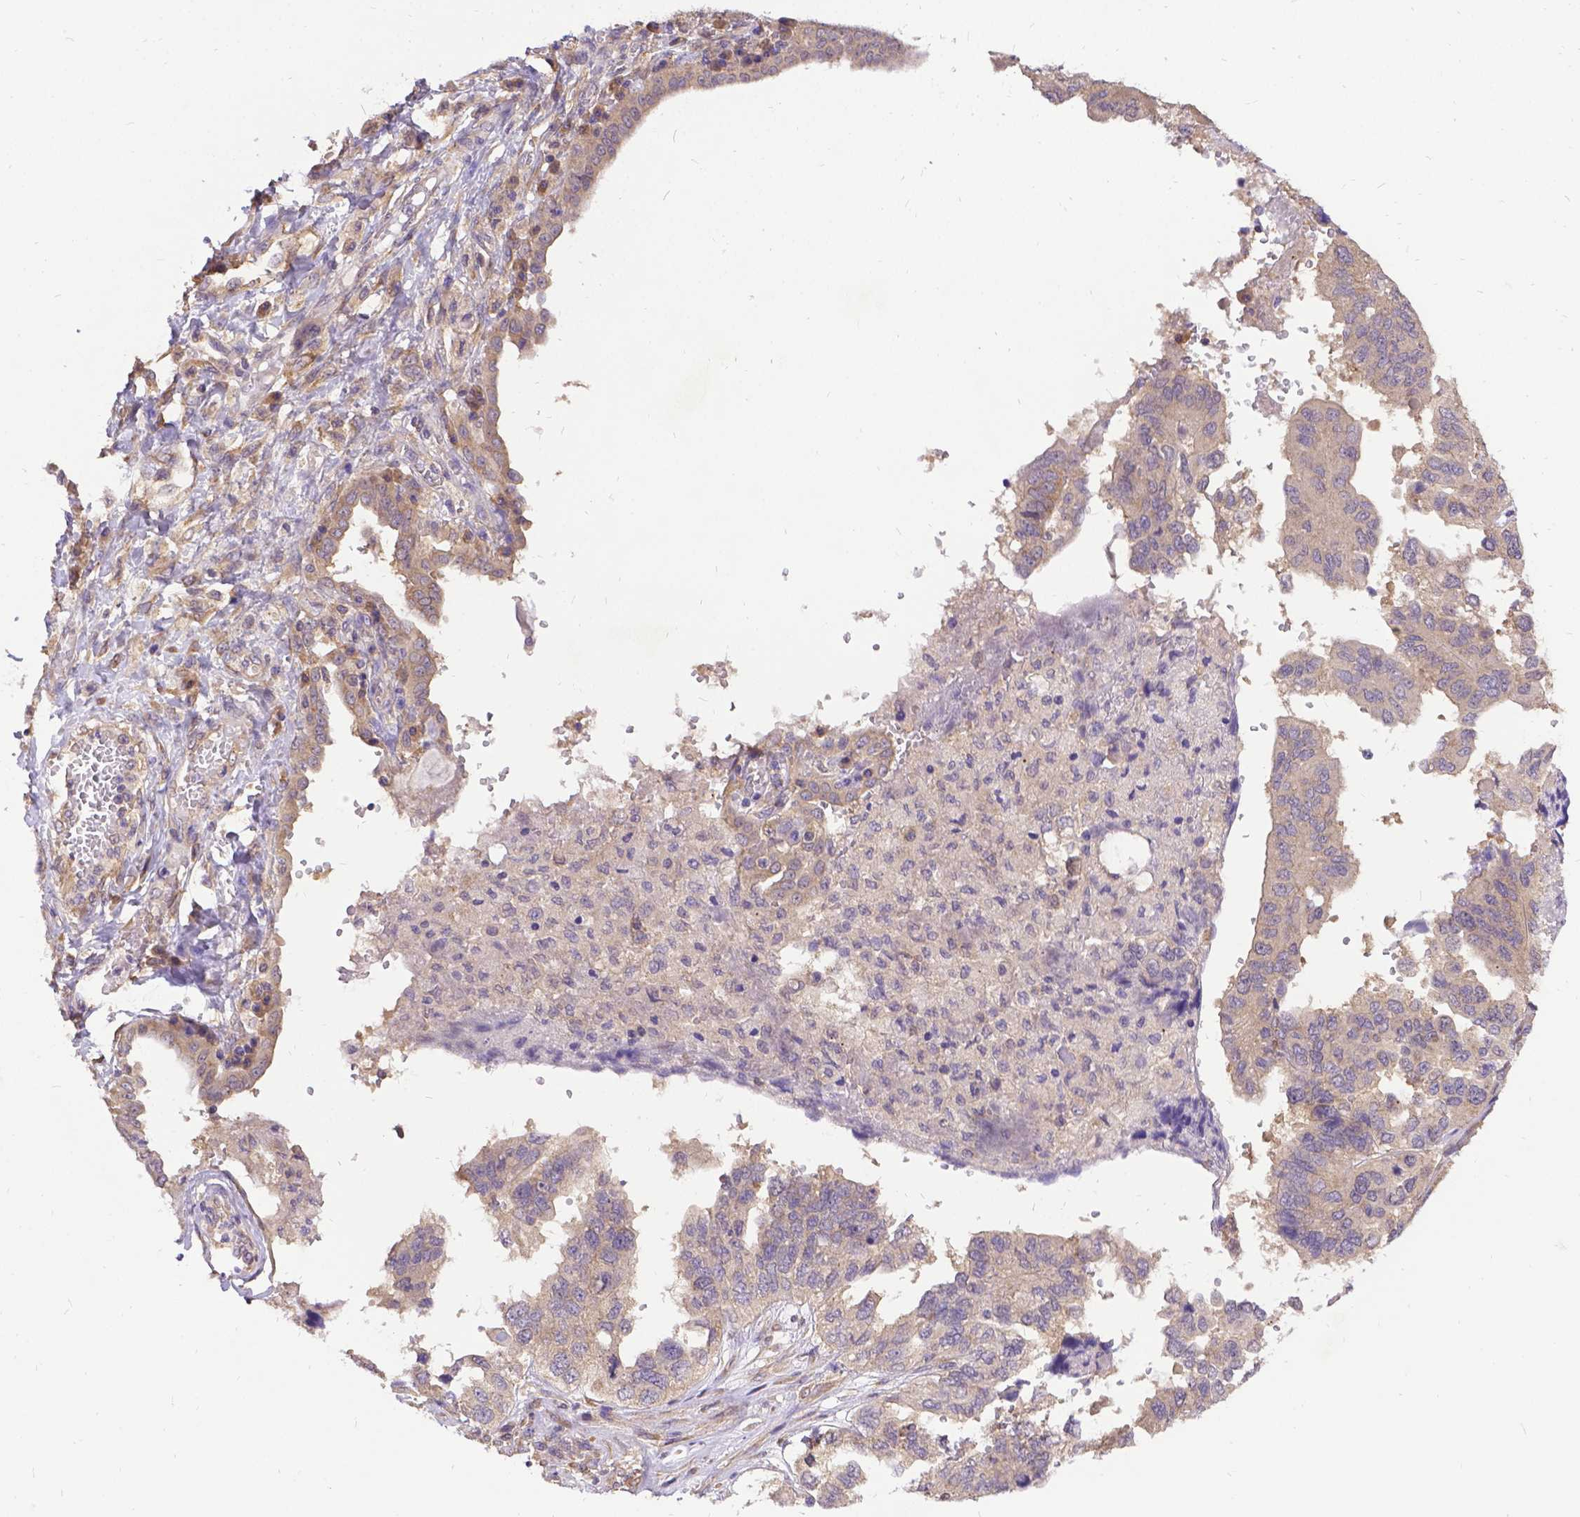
{"staining": {"intensity": "weak", "quantity": ">75%", "location": "cytoplasmic/membranous"}, "tissue": "ovarian cancer", "cell_type": "Tumor cells", "image_type": "cancer", "snomed": [{"axis": "morphology", "description": "Cystadenocarcinoma, serous, NOS"}, {"axis": "topography", "description": "Ovary"}], "caption": "Immunohistochemical staining of ovarian cancer shows weak cytoplasmic/membranous protein staining in approximately >75% of tumor cells.", "gene": "DENND6A", "patient": {"sex": "female", "age": 79}}